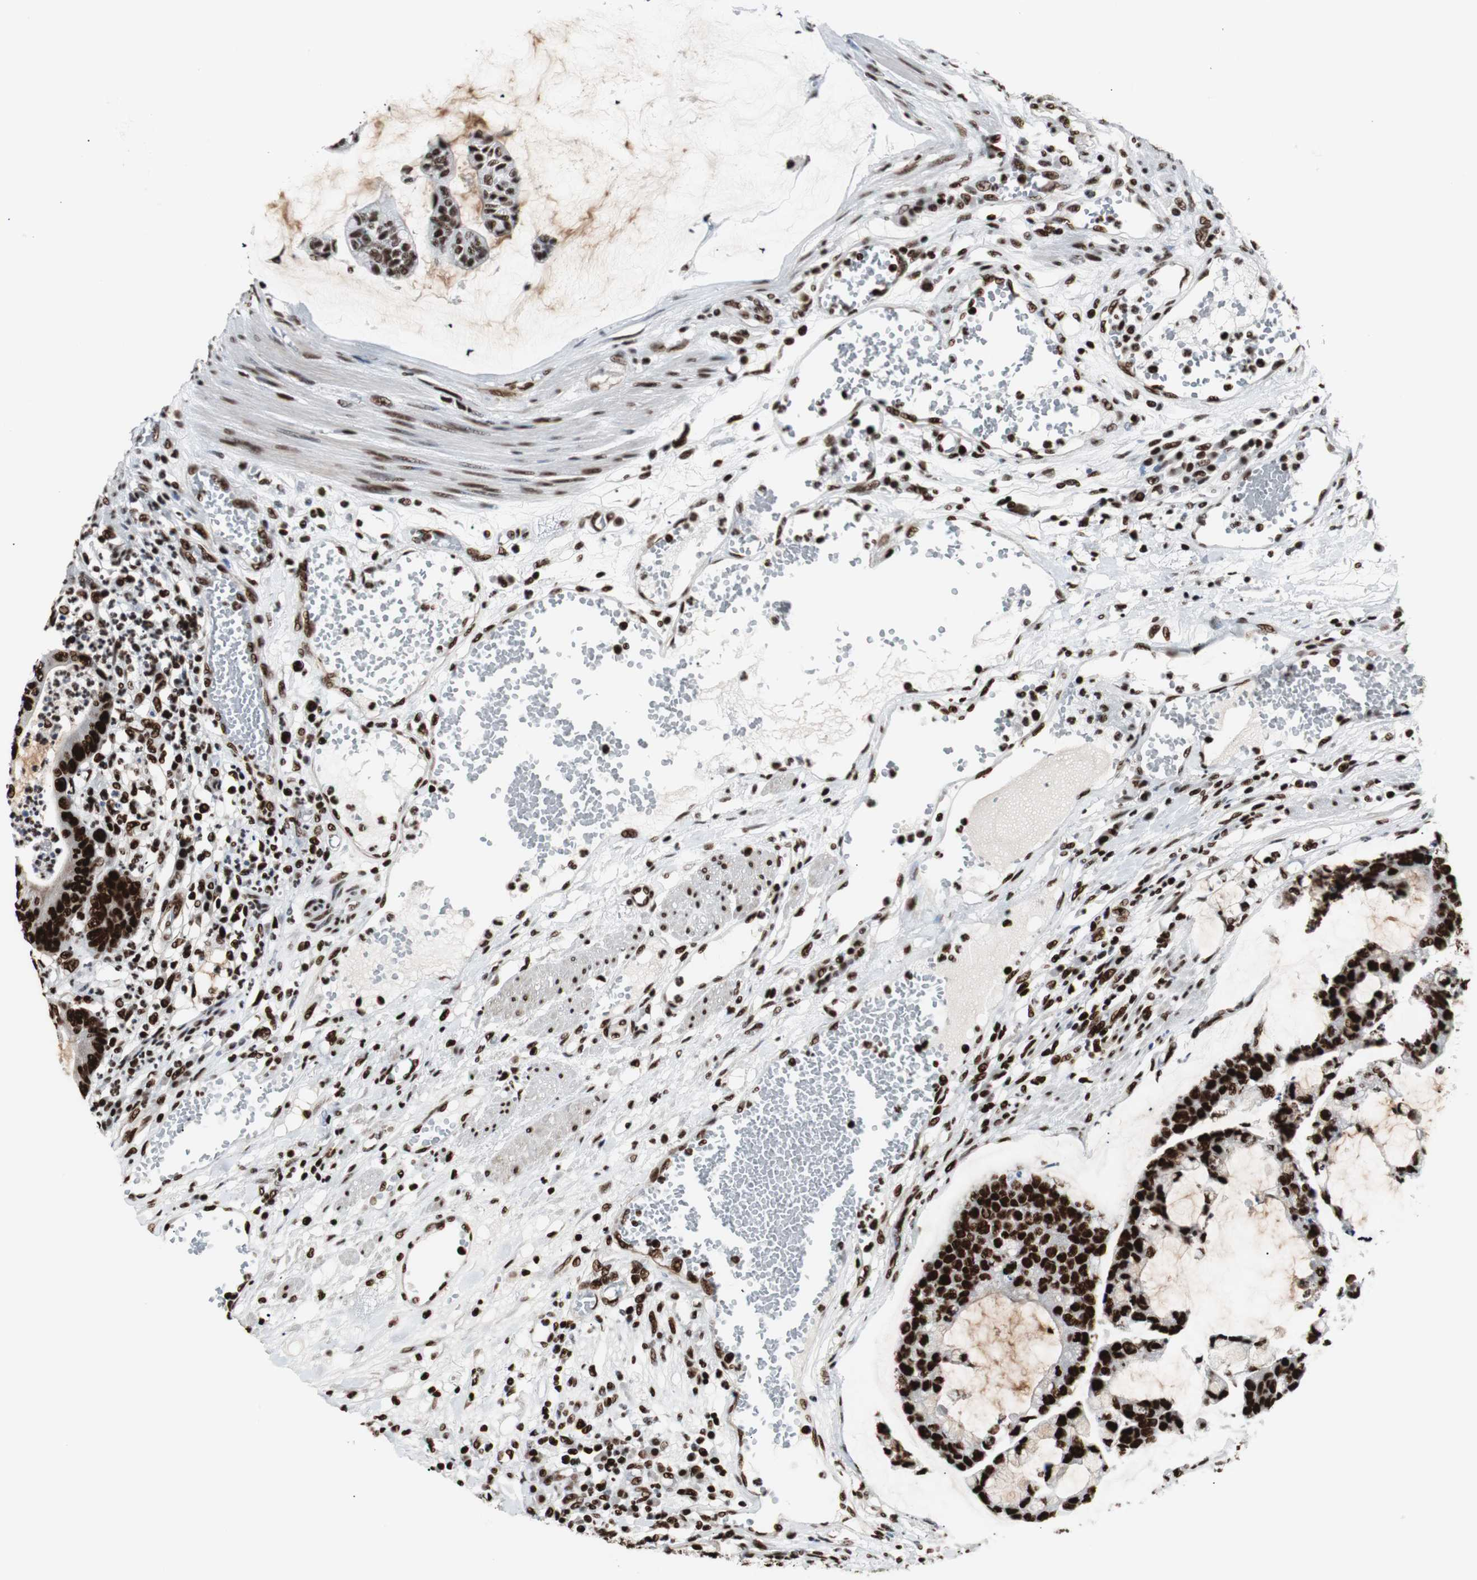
{"staining": {"intensity": "strong", "quantity": ">75%", "location": "nuclear"}, "tissue": "colorectal cancer", "cell_type": "Tumor cells", "image_type": "cancer", "snomed": [{"axis": "morphology", "description": "Adenocarcinoma, NOS"}, {"axis": "topography", "description": "Colon"}], "caption": "IHC of human colorectal cancer shows high levels of strong nuclear positivity in approximately >75% of tumor cells.", "gene": "MTA2", "patient": {"sex": "female", "age": 84}}